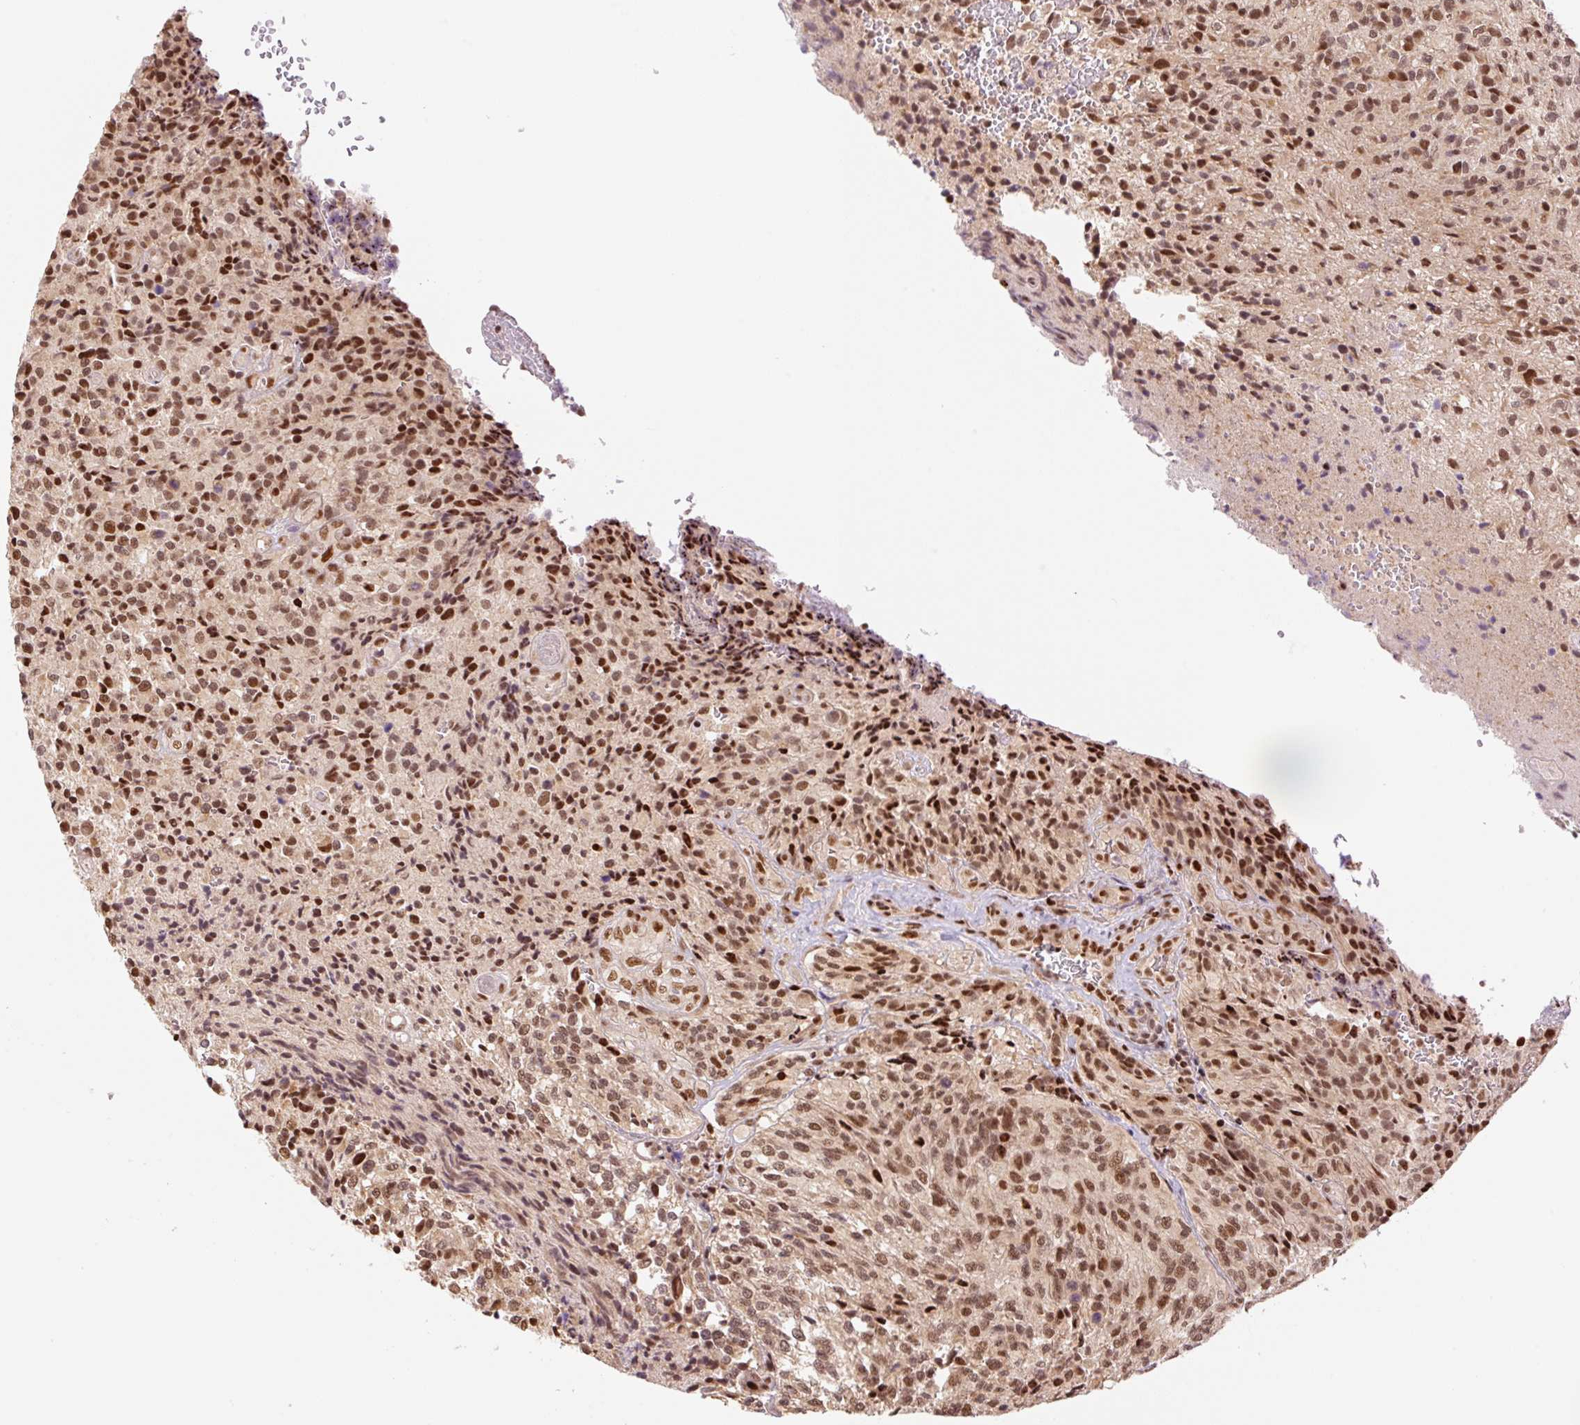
{"staining": {"intensity": "moderate", "quantity": ">75%", "location": "nuclear"}, "tissue": "glioma", "cell_type": "Tumor cells", "image_type": "cancer", "snomed": [{"axis": "morphology", "description": "Normal tissue, NOS"}, {"axis": "morphology", "description": "Glioma, malignant, High grade"}, {"axis": "topography", "description": "Cerebral cortex"}], "caption": "An image of malignant glioma (high-grade) stained for a protein displays moderate nuclear brown staining in tumor cells.", "gene": "INTS8", "patient": {"sex": "male", "age": 56}}